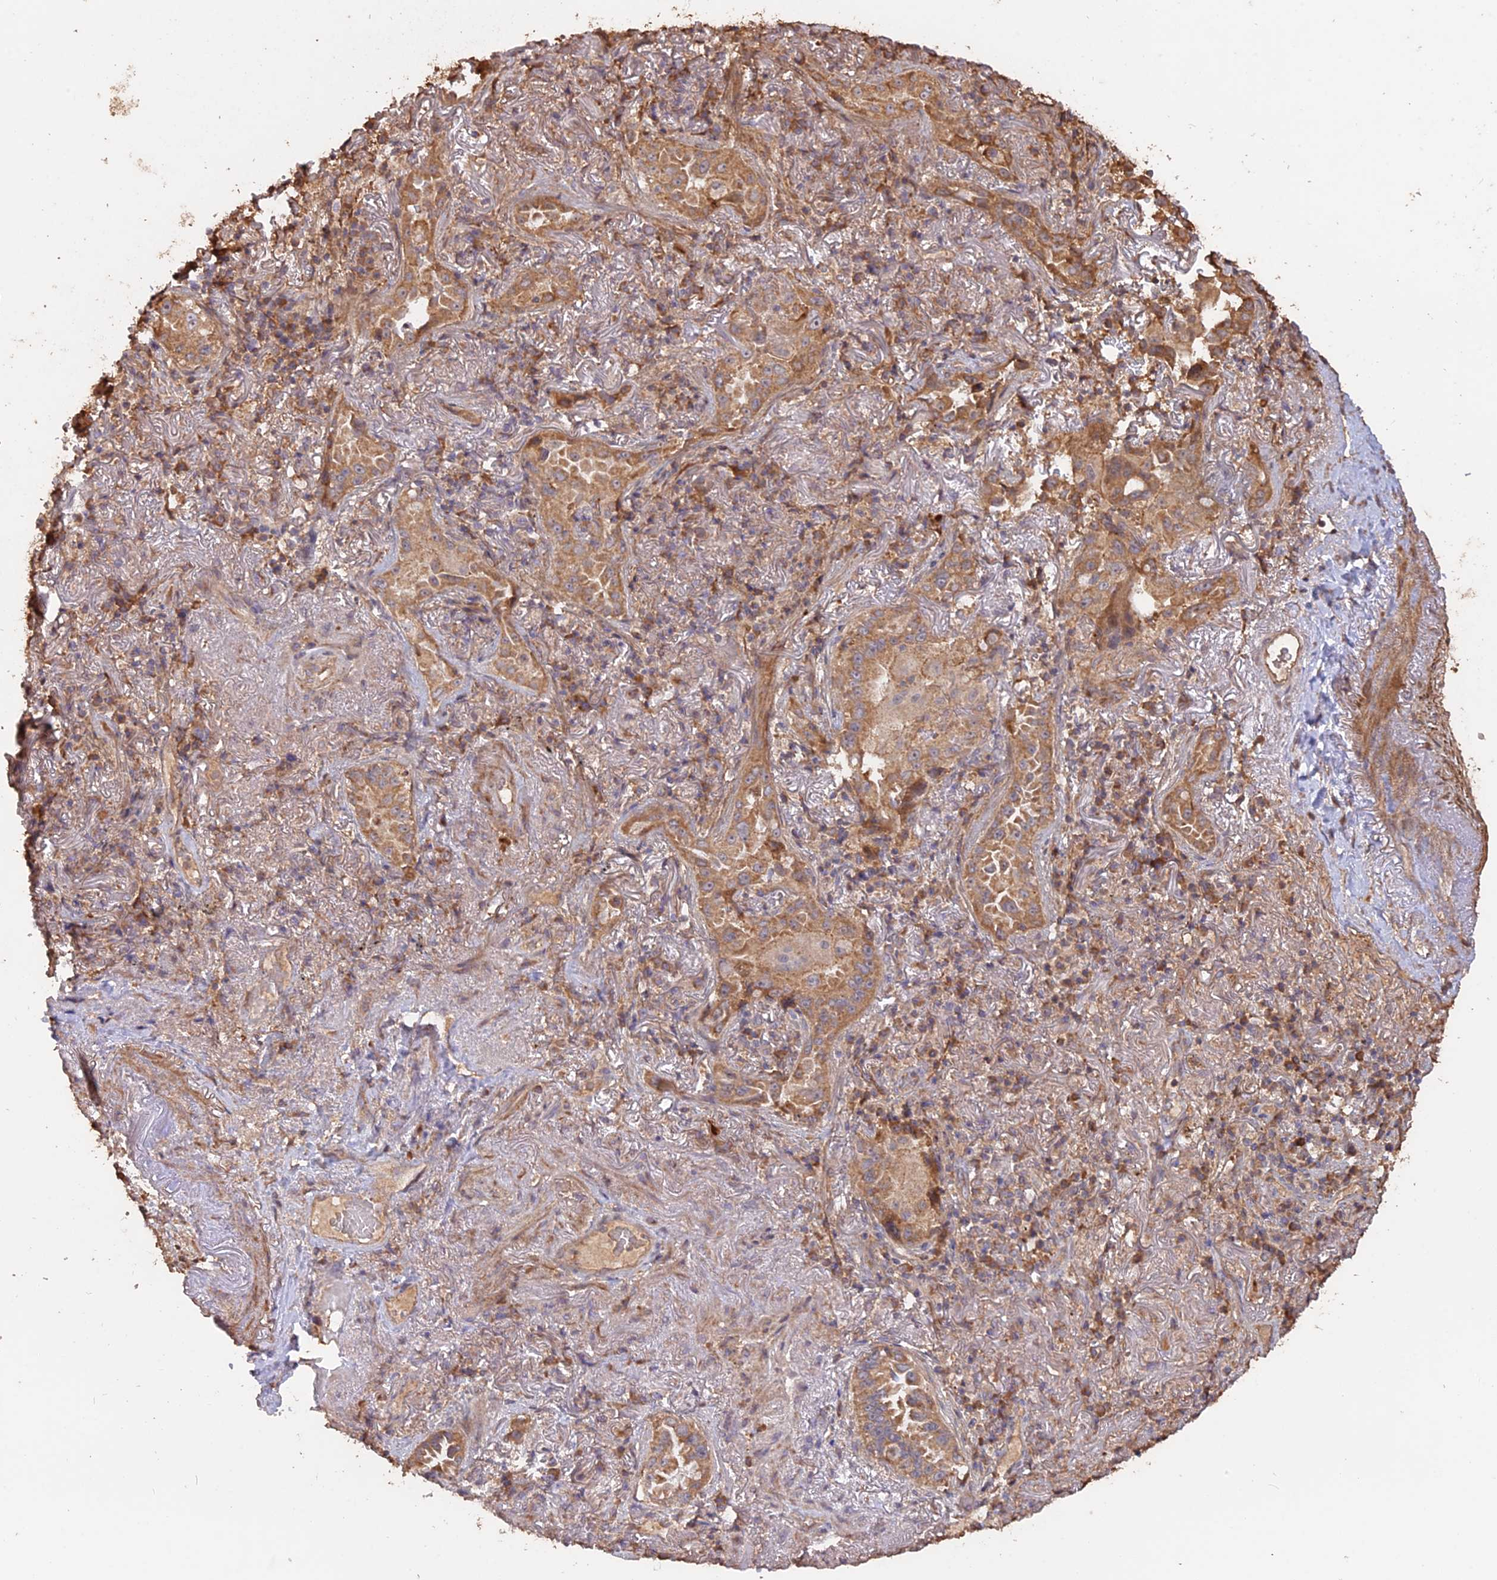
{"staining": {"intensity": "moderate", "quantity": ">75%", "location": "cytoplasmic/membranous"}, "tissue": "lung cancer", "cell_type": "Tumor cells", "image_type": "cancer", "snomed": [{"axis": "morphology", "description": "Adenocarcinoma, NOS"}, {"axis": "topography", "description": "Lung"}], "caption": "Tumor cells reveal medium levels of moderate cytoplasmic/membranous expression in about >75% of cells in lung cancer (adenocarcinoma).", "gene": "LAYN", "patient": {"sex": "female", "age": 69}}